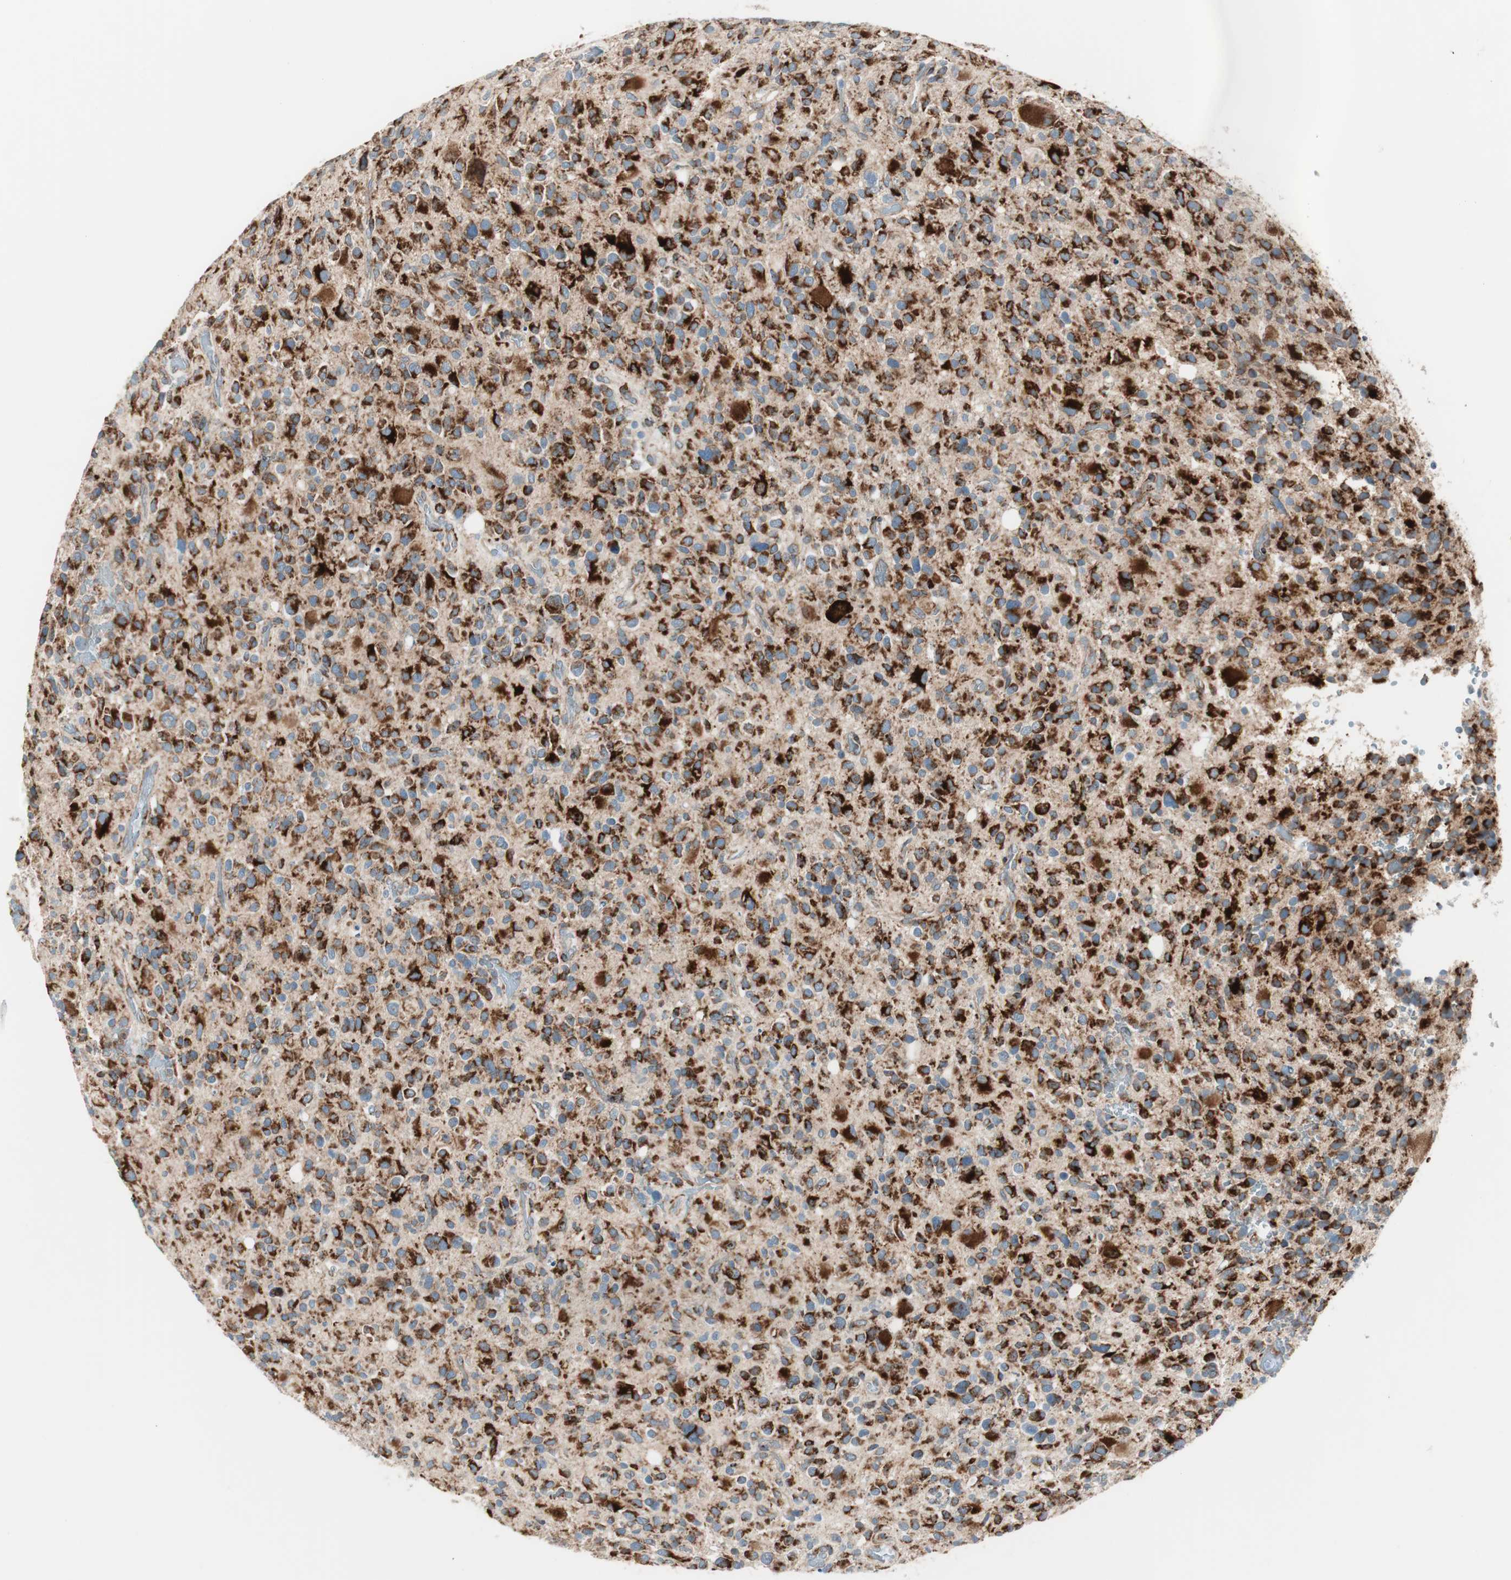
{"staining": {"intensity": "strong", "quantity": ">75%", "location": "cytoplasmic/membranous"}, "tissue": "glioma", "cell_type": "Tumor cells", "image_type": "cancer", "snomed": [{"axis": "morphology", "description": "Glioma, malignant, High grade"}, {"axis": "topography", "description": "Brain"}], "caption": "Glioma tissue exhibits strong cytoplasmic/membranous staining in approximately >75% of tumor cells, visualized by immunohistochemistry. (DAB (3,3'-diaminobenzidine) IHC, brown staining for protein, blue staining for nuclei).", "gene": "P4HTM", "patient": {"sex": "male", "age": 48}}